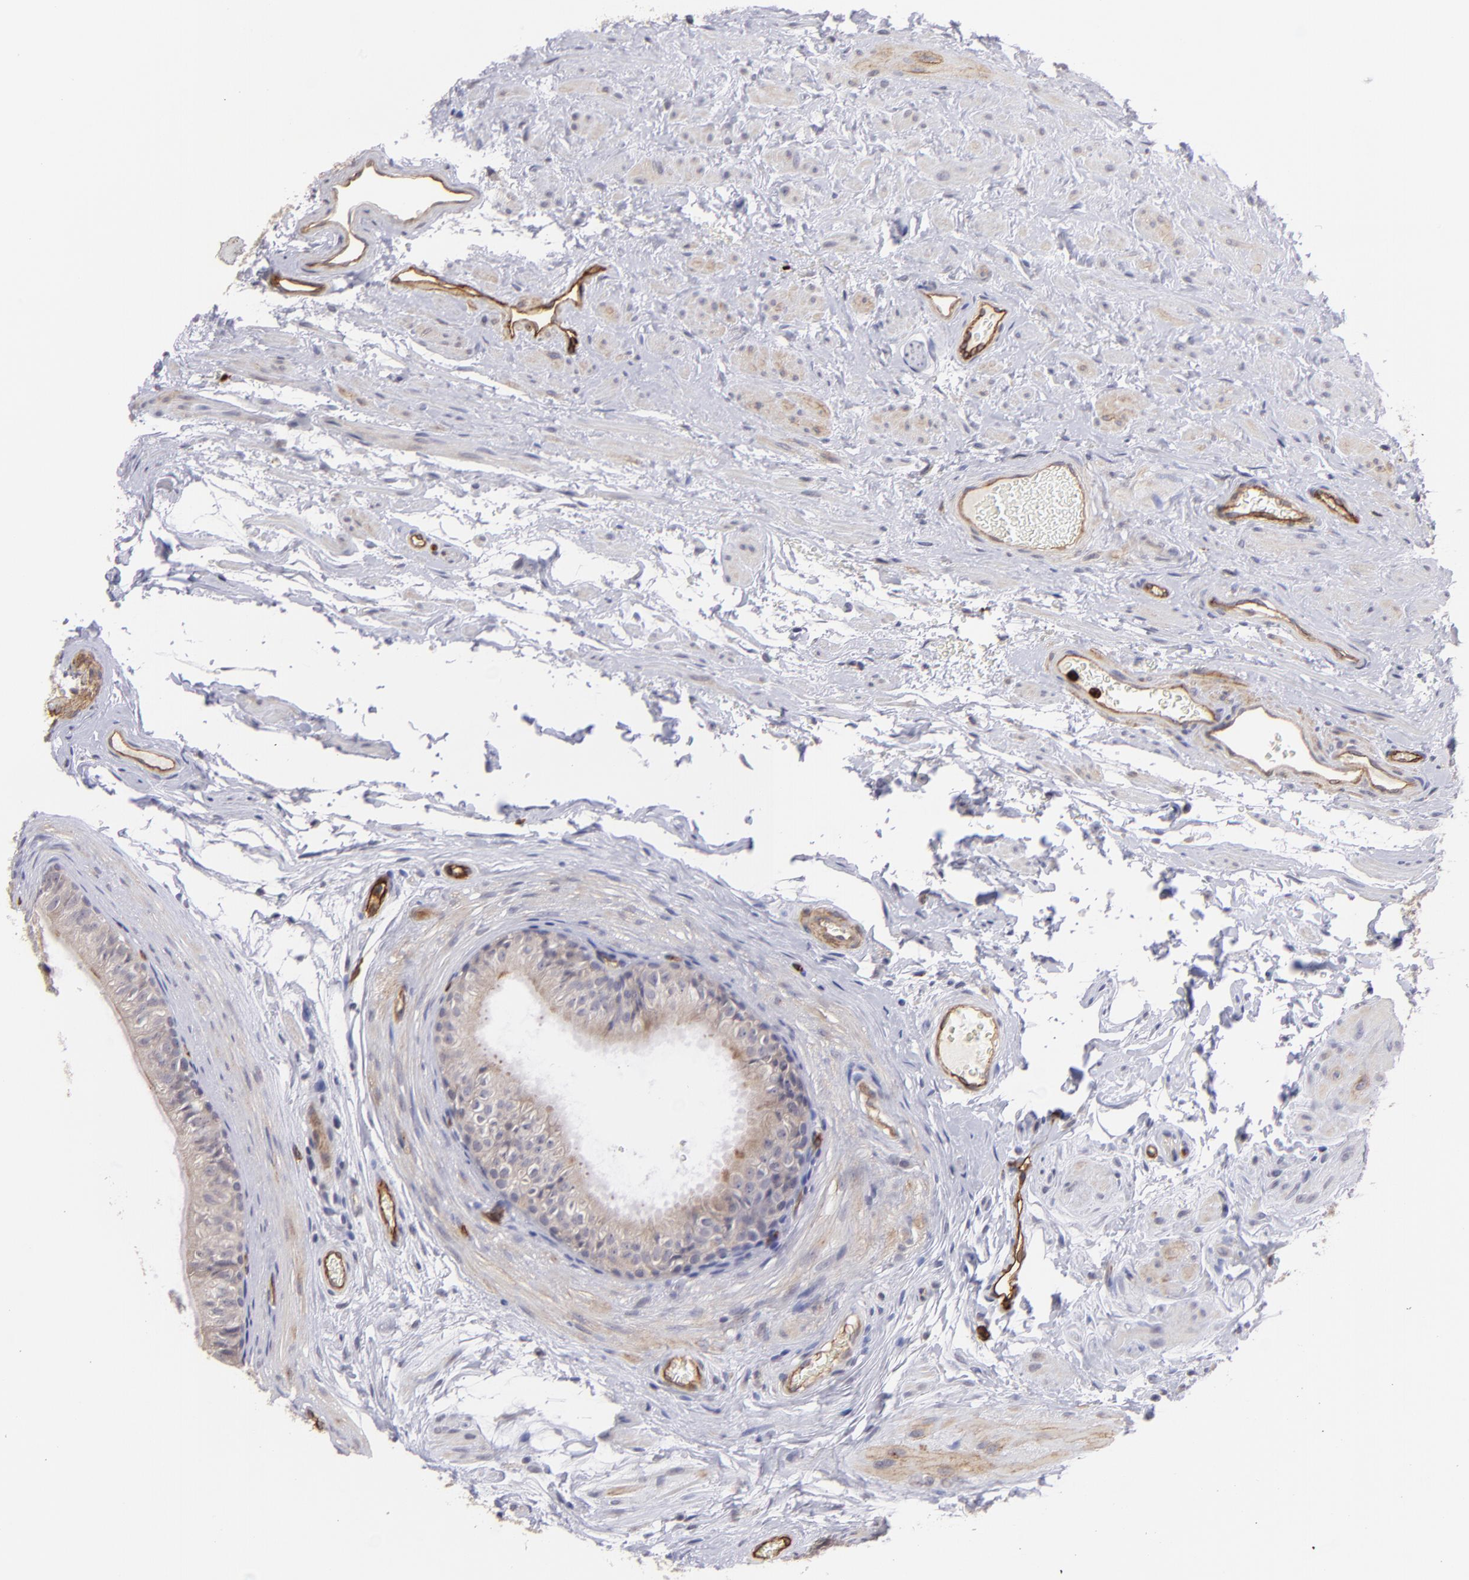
{"staining": {"intensity": "weak", "quantity": ">75%", "location": "cytoplasmic/membranous"}, "tissue": "epididymis", "cell_type": "Glandular cells", "image_type": "normal", "snomed": [{"axis": "morphology", "description": "Normal tissue, NOS"}, {"axis": "topography", "description": "Testis"}, {"axis": "topography", "description": "Epididymis"}], "caption": "Immunohistochemical staining of benign epididymis displays weak cytoplasmic/membranous protein positivity in approximately >75% of glandular cells. The protein is stained brown, and the nuclei are stained in blue (DAB IHC with brightfield microscopy, high magnification).", "gene": "DYSF", "patient": {"sex": "male", "age": 36}}